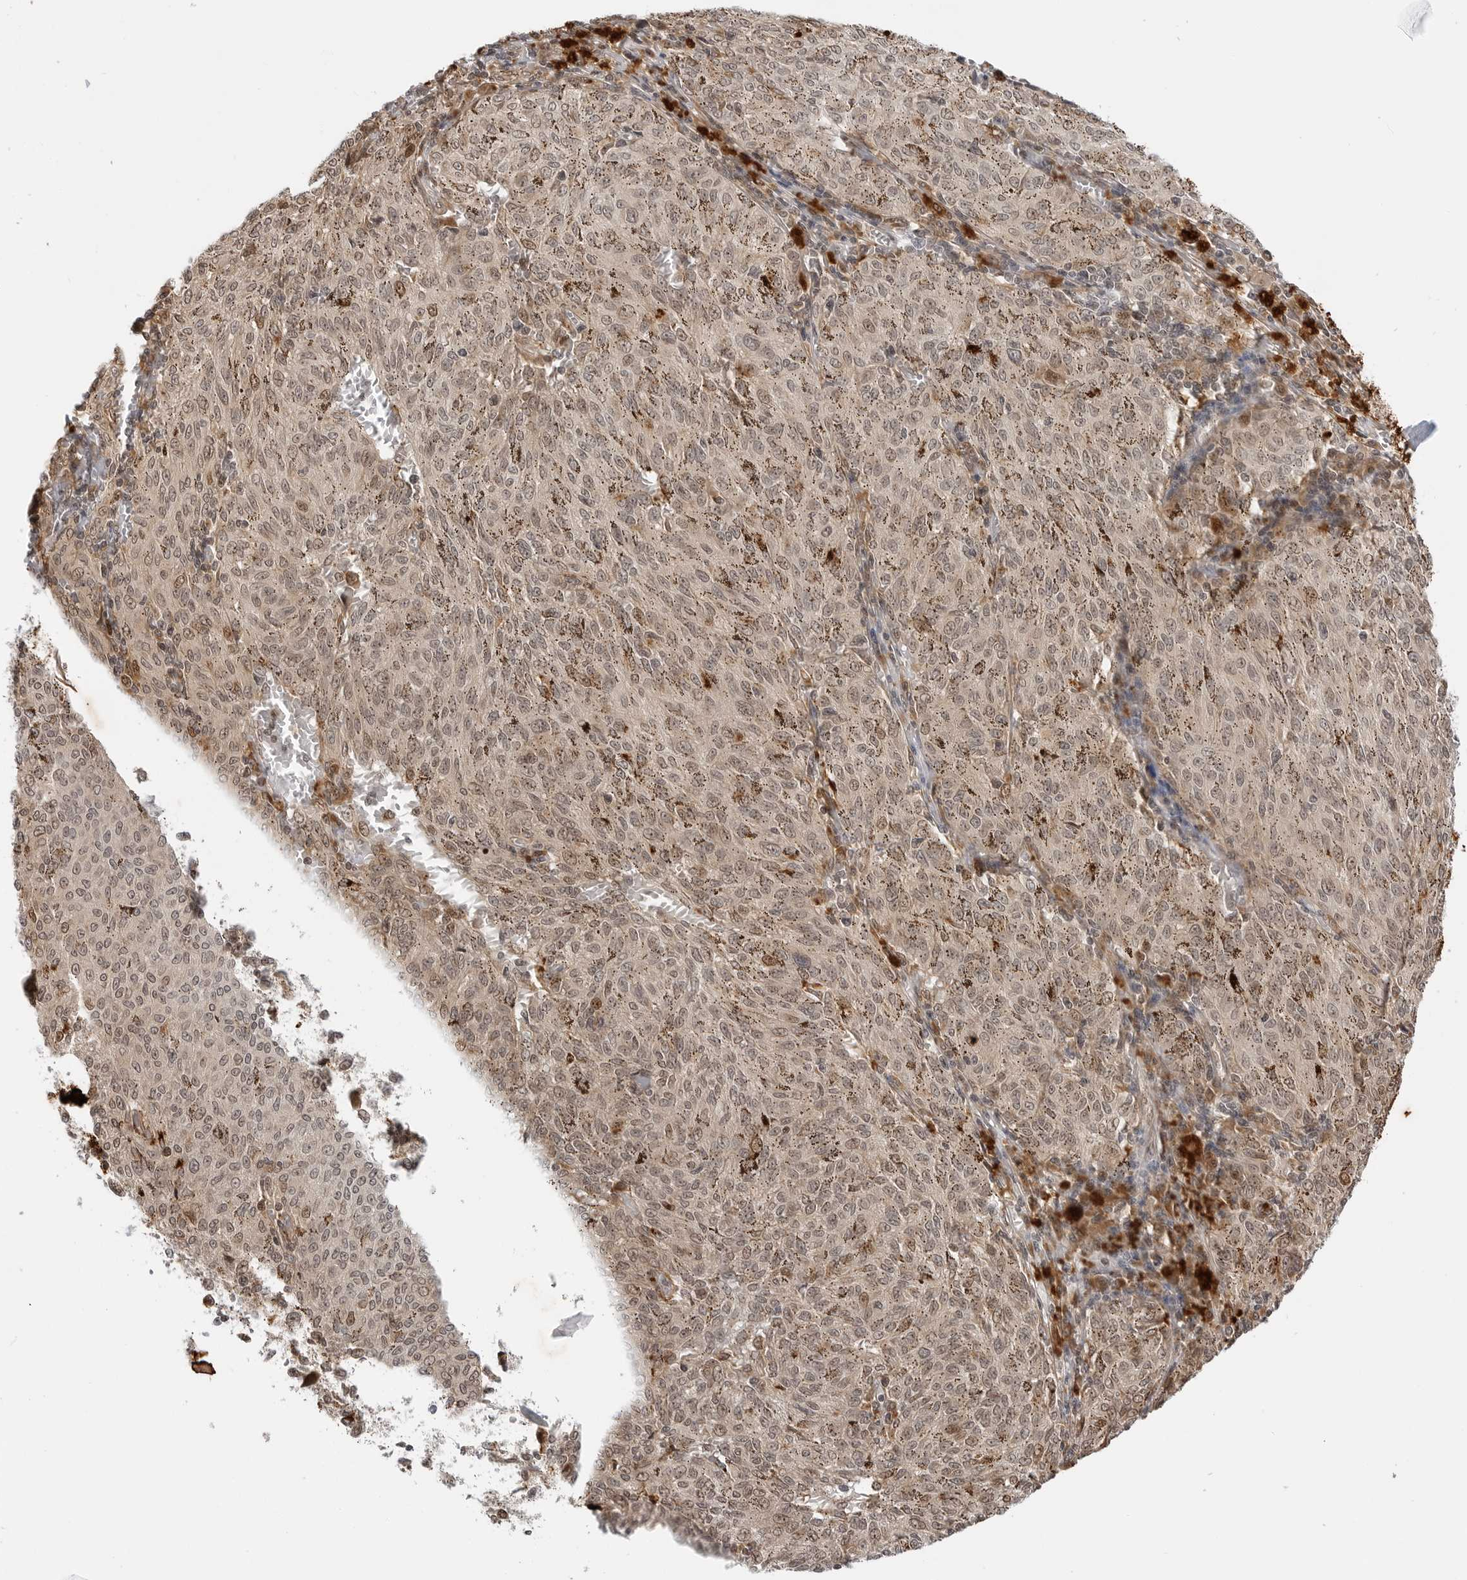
{"staining": {"intensity": "weak", "quantity": ">75%", "location": "cytoplasmic/membranous,nuclear"}, "tissue": "melanoma", "cell_type": "Tumor cells", "image_type": "cancer", "snomed": [{"axis": "morphology", "description": "Malignant melanoma, NOS"}, {"axis": "topography", "description": "Skin"}], "caption": "Immunohistochemistry micrograph of human malignant melanoma stained for a protein (brown), which demonstrates low levels of weak cytoplasmic/membranous and nuclear positivity in about >75% of tumor cells.", "gene": "TIPRL", "patient": {"sex": "female", "age": 72}}